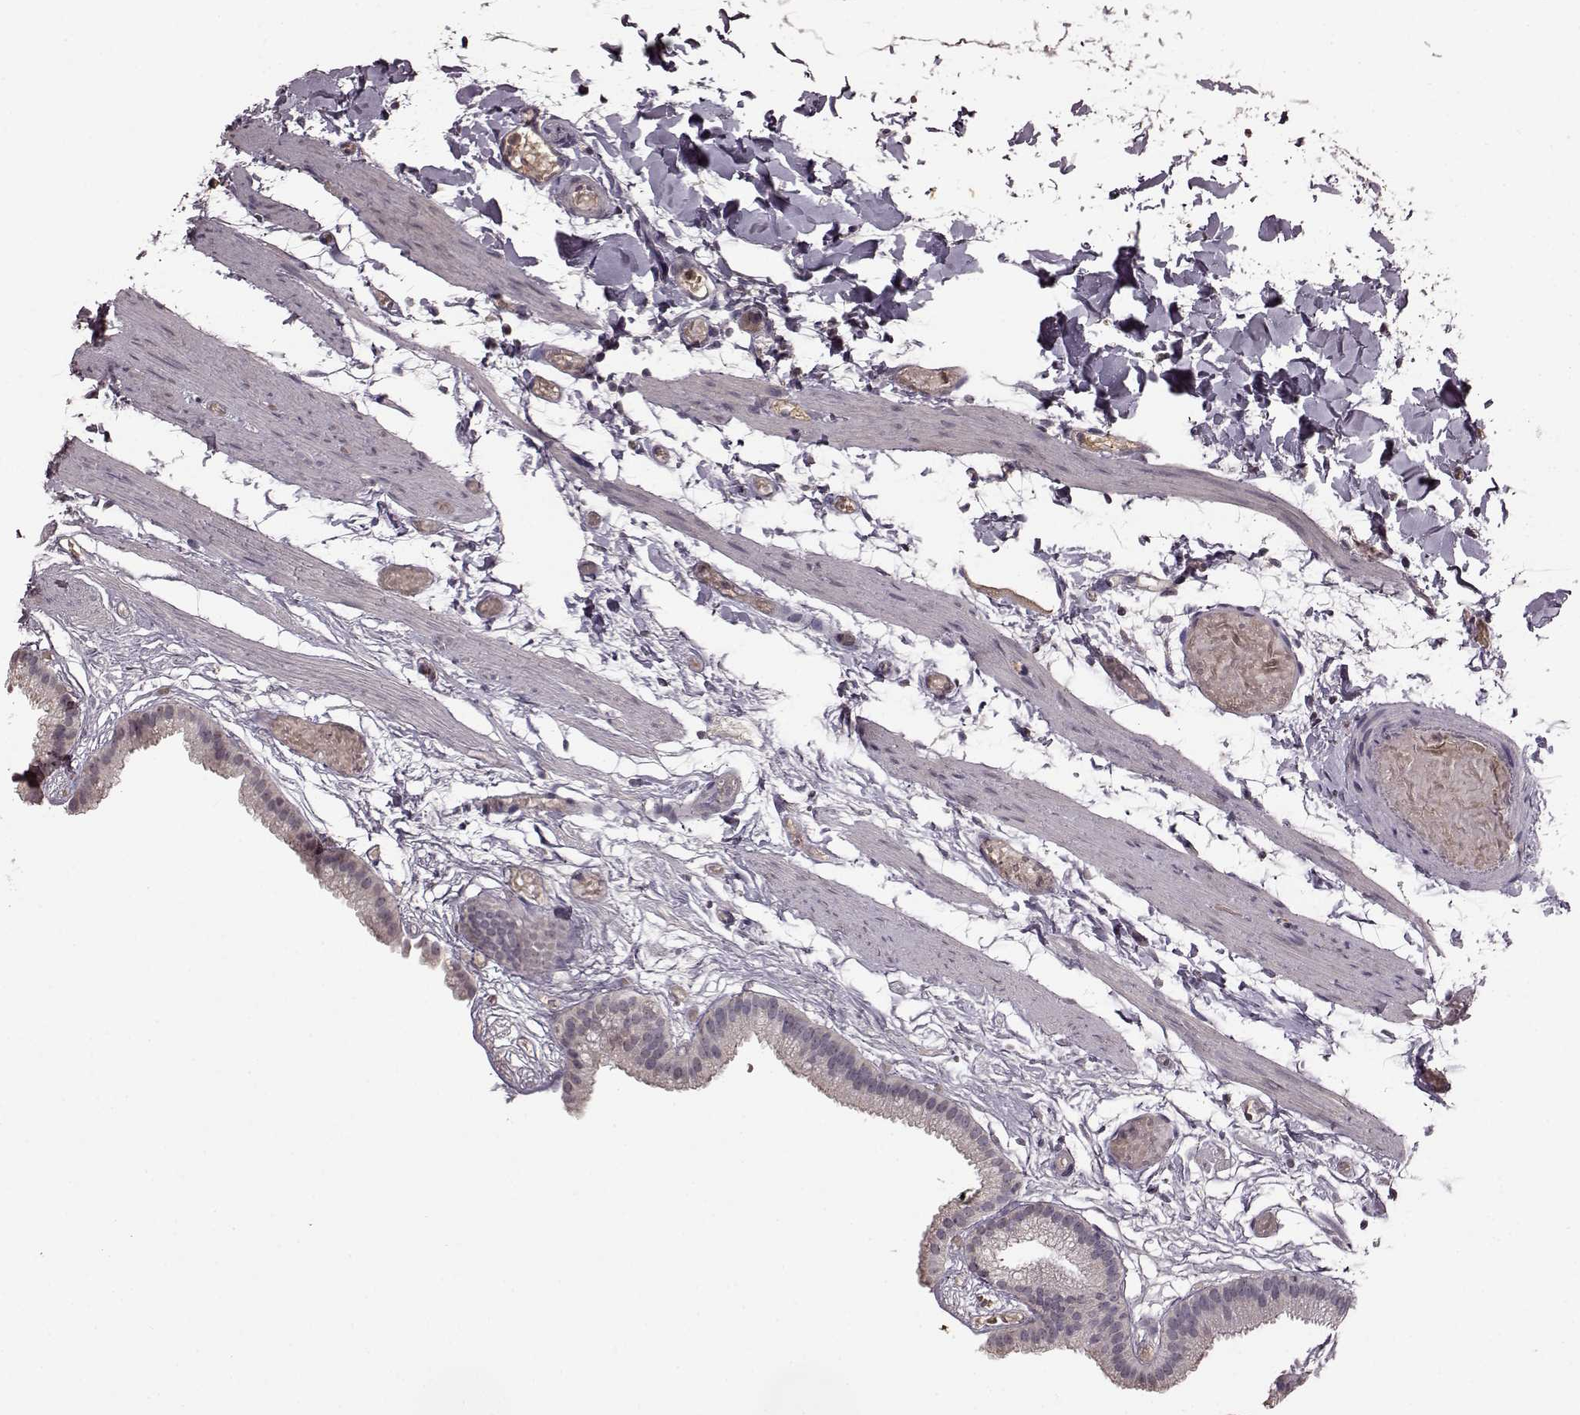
{"staining": {"intensity": "negative", "quantity": "none", "location": "none"}, "tissue": "gallbladder", "cell_type": "Glandular cells", "image_type": "normal", "snomed": [{"axis": "morphology", "description": "Normal tissue, NOS"}, {"axis": "topography", "description": "Gallbladder"}], "caption": "The photomicrograph reveals no significant expression in glandular cells of gallbladder.", "gene": "NRL", "patient": {"sex": "female", "age": 45}}